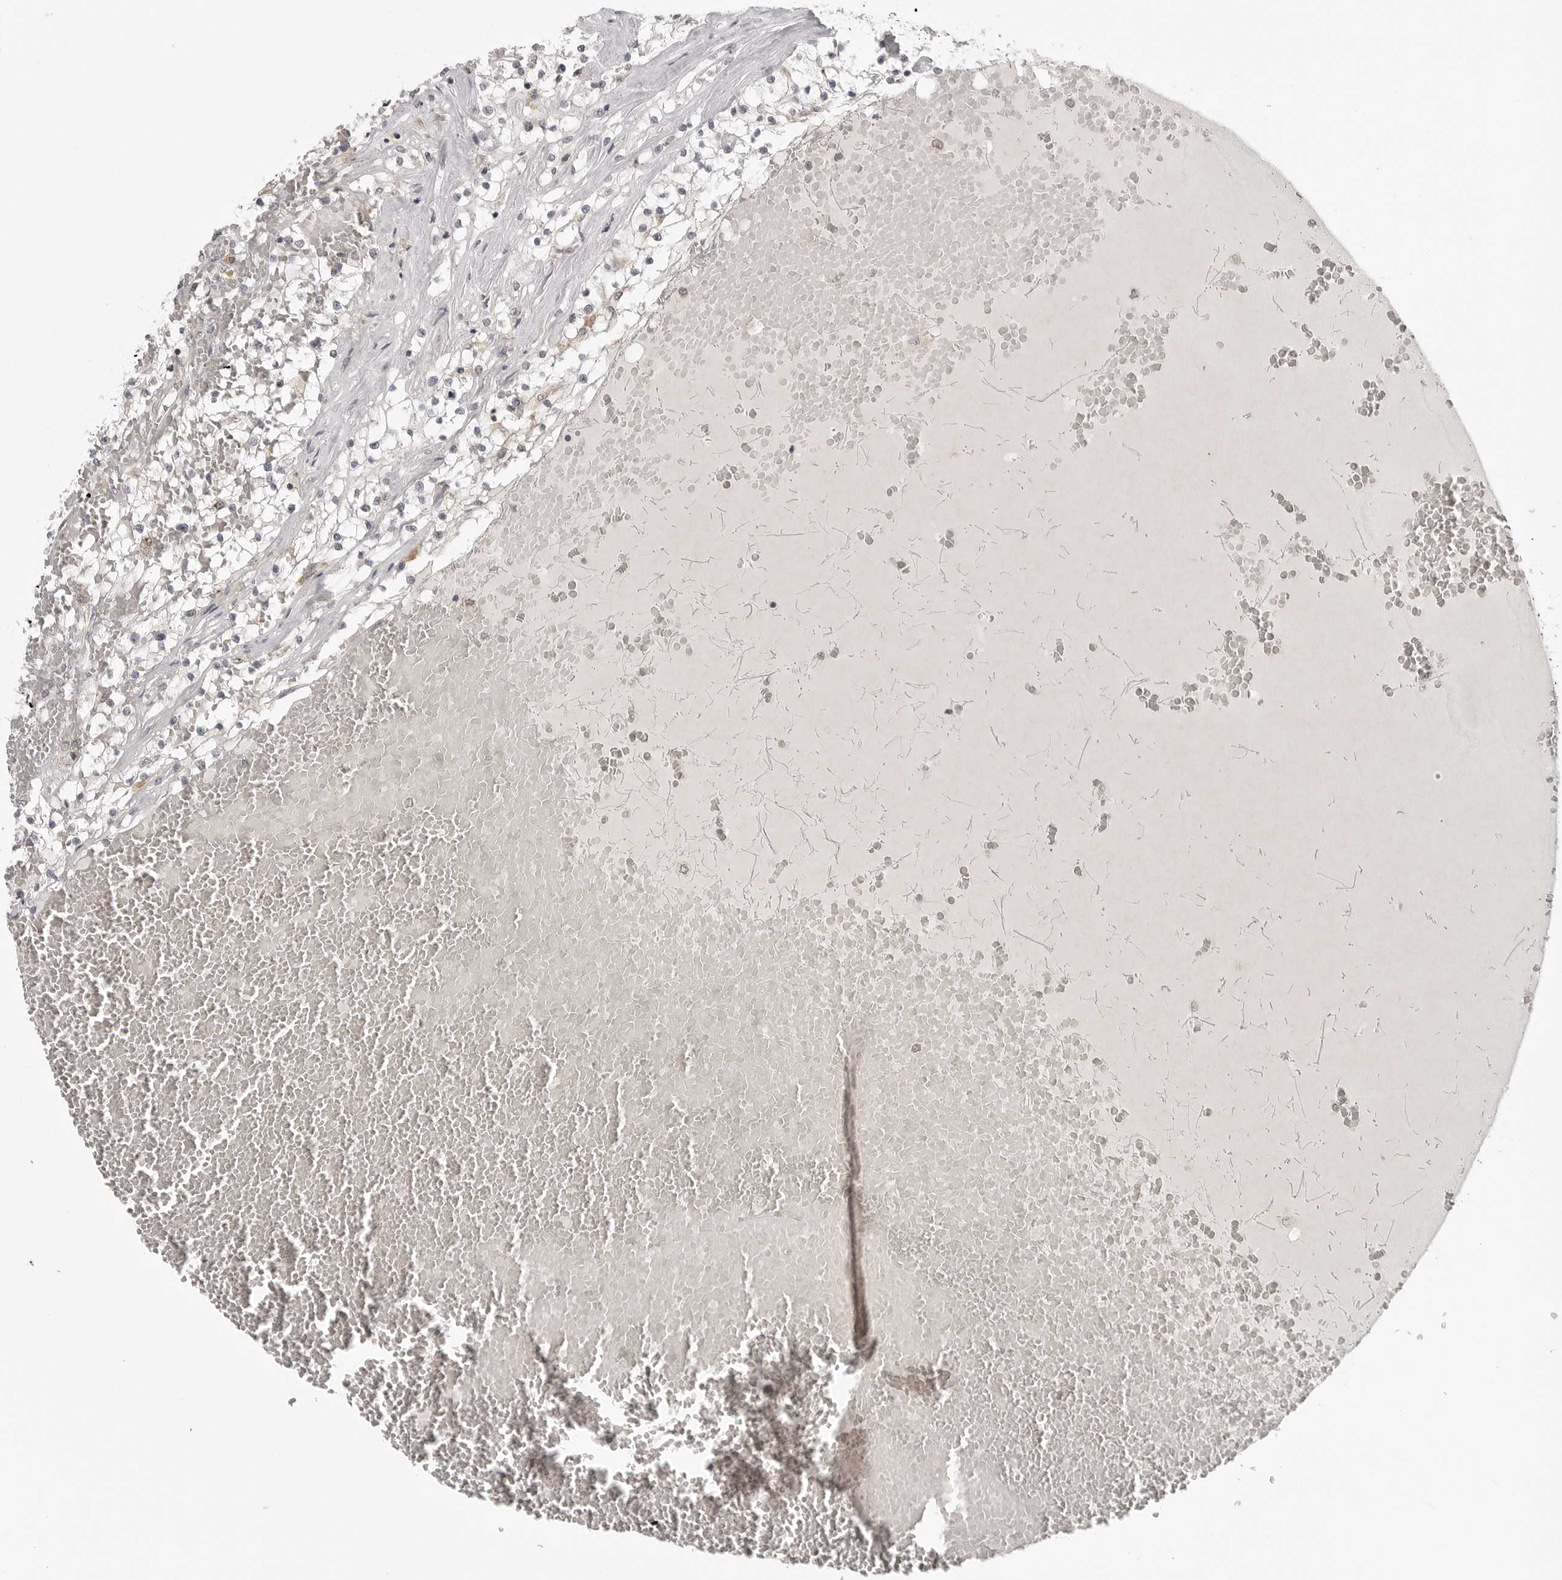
{"staining": {"intensity": "negative", "quantity": "none", "location": "none"}, "tissue": "renal cancer", "cell_type": "Tumor cells", "image_type": "cancer", "snomed": [{"axis": "morphology", "description": "Normal tissue, NOS"}, {"axis": "morphology", "description": "Adenocarcinoma, NOS"}, {"axis": "topography", "description": "Kidney"}], "caption": "The micrograph displays no staining of tumor cells in renal adenocarcinoma. (DAB (3,3'-diaminobenzidine) immunohistochemistry, high magnification).", "gene": "IFNGR1", "patient": {"sex": "male", "age": 68}}